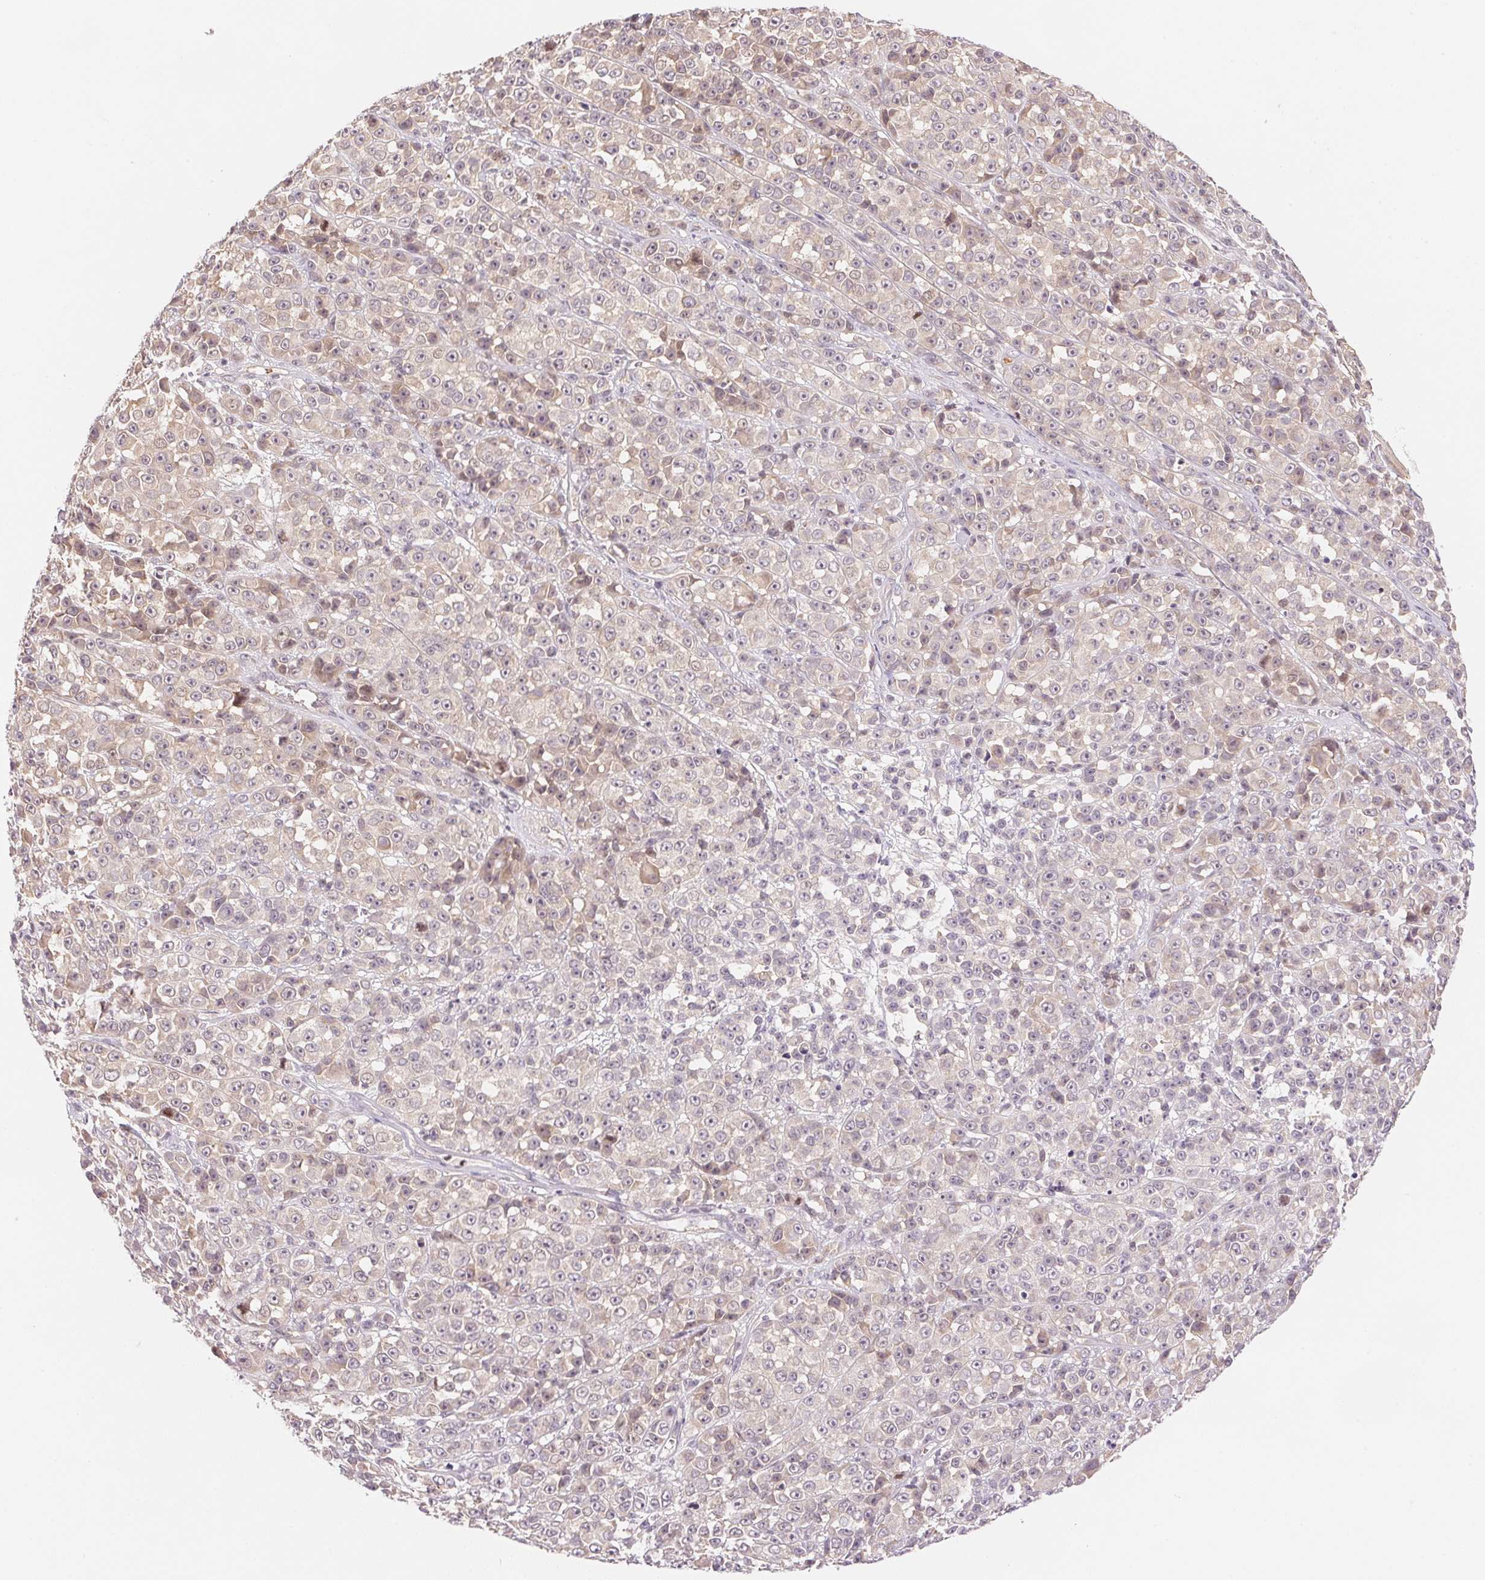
{"staining": {"intensity": "weak", "quantity": "25%-75%", "location": "cytoplasmic/membranous"}, "tissue": "melanoma", "cell_type": "Tumor cells", "image_type": "cancer", "snomed": [{"axis": "morphology", "description": "Malignant melanoma, NOS"}, {"axis": "topography", "description": "Skin"}, {"axis": "topography", "description": "Skin of back"}], "caption": "Immunohistochemical staining of human malignant melanoma exhibits weak cytoplasmic/membranous protein expression in about 25%-75% of tumor cells. The protein of interest is shown in brown color, while the nuclei are stained blue.", "gene": "BNIP5", "patient": {"sex": "male", "age": 91}}